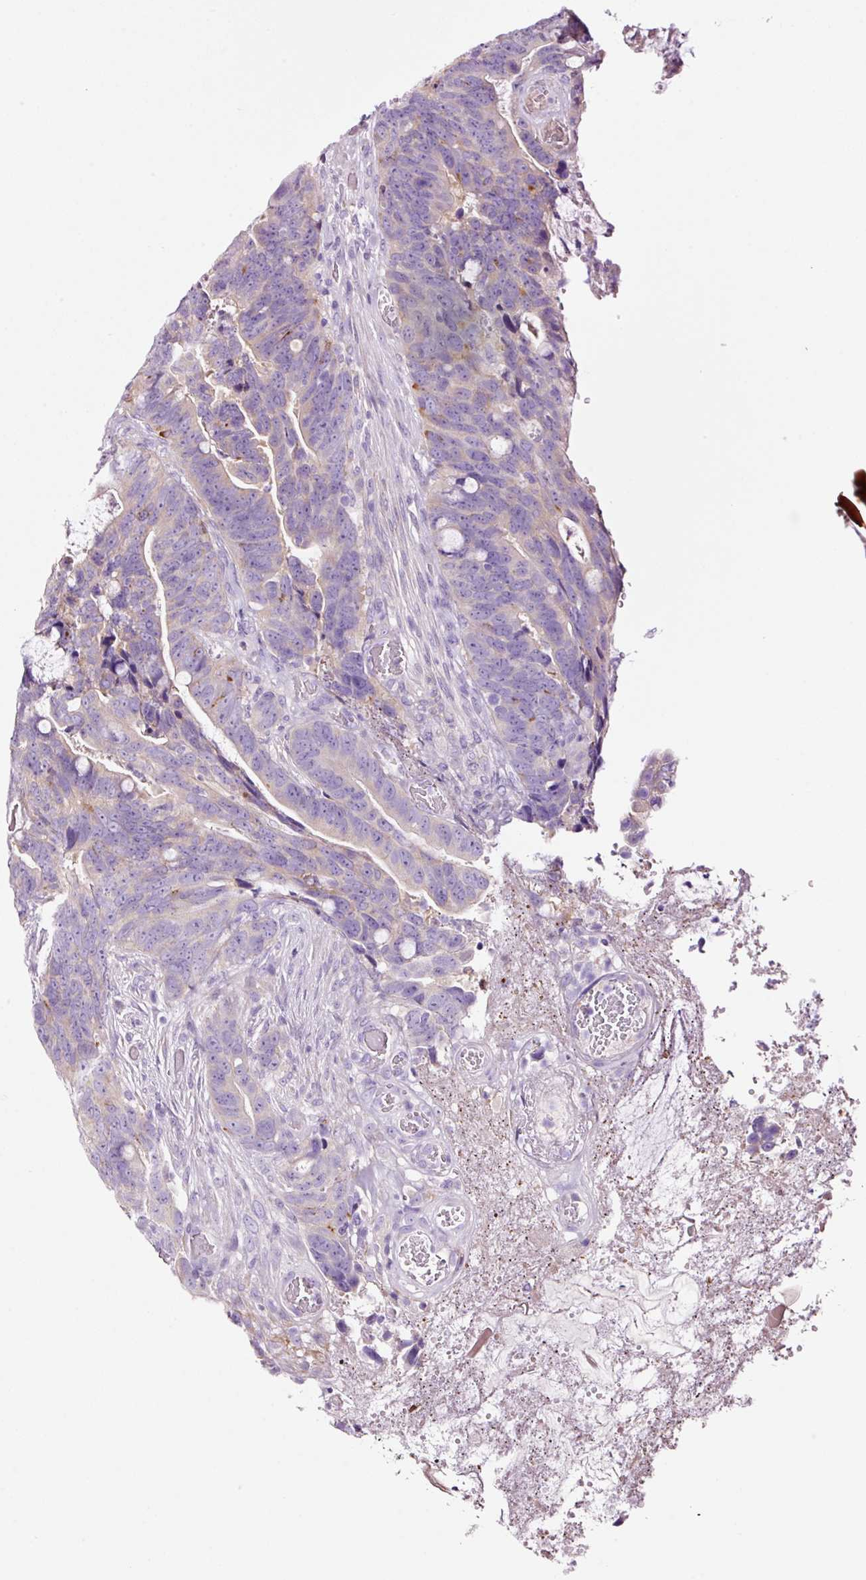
{"staining": {"intensity": "weak", "quantity": "25%-75%", "location": "cytoplasmic/membranous"}, "tissue": "colorectal cancer", "cell_type": "Tumor cells", "image_type": "cancer", "snomed": [{"axis": "morphology", "description": "Adenocarcinoma, NOS"}, {"axis": "topography", "description": "Colon"}], "caption": "Immunohistochemistry (IHC) image of neoplastic tissue: human adenocarcinoma (colorectal) stained using immunohistochemistry shows low levels of weak protein expression localized specifically in the cytoplasmic/membranous of tumor cells, appearing as a cytoplasmic/membranous brown color.", "gene": "PAM", "patient": {"sex": "female", "age": 82}}